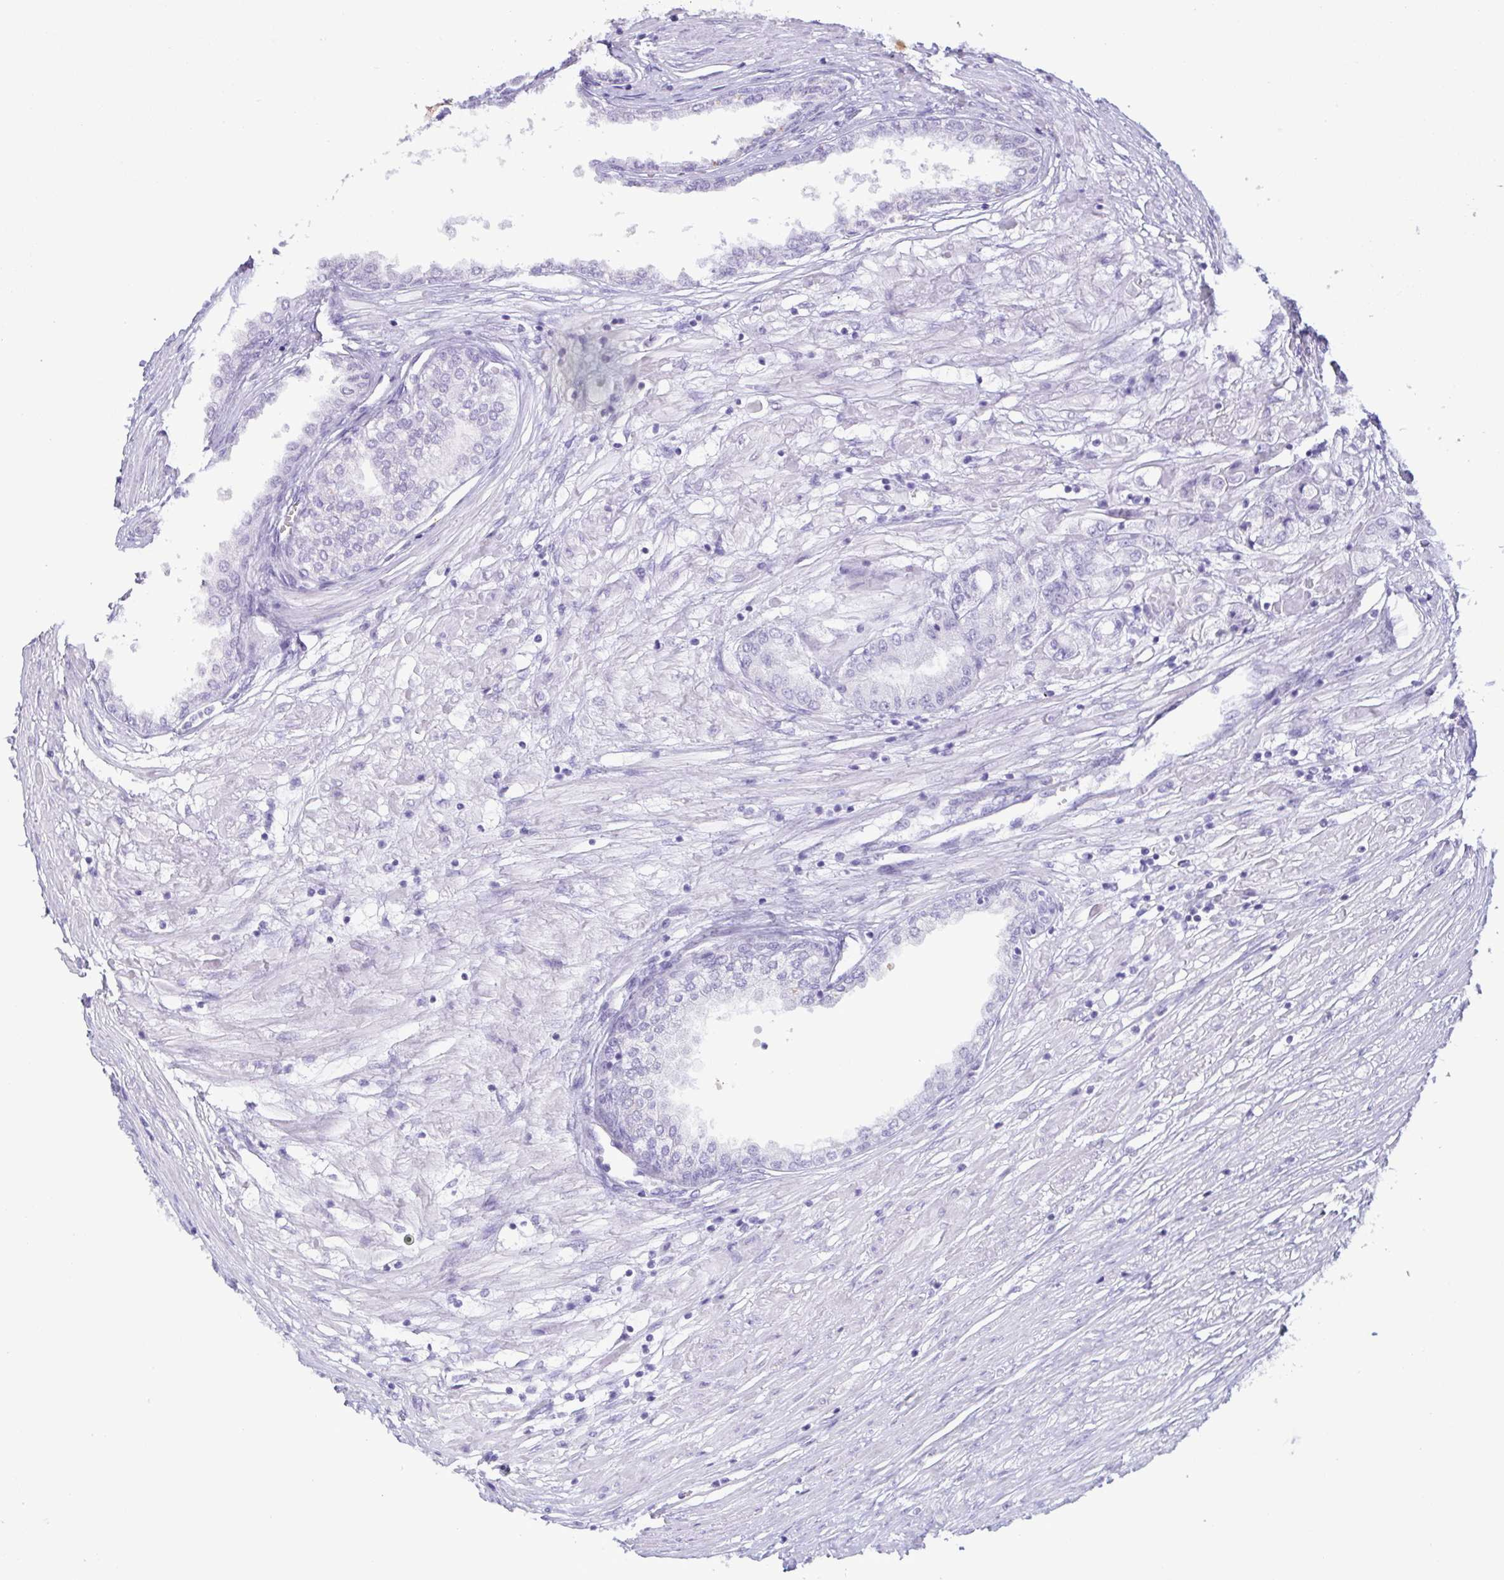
{"staining": {"intensity": "negative", "quantity": "none", "location": "none"}, "tissue": "prostate cancer", "cell_type": "Tumor cells", "image_type": "cancer", "snomed": [{"axis": "morphology", "description": "Adenocarcinoma, High grade"}, {"axis": "topography", "description": "Prostate"}], "caption": "Immunohistochemical staining of adenocarcinoma (high-grade) (prostate) reveals no significant staining in tumor cells.", "gene": "LTF", "patient": {"sex": "male", "age": 61}}